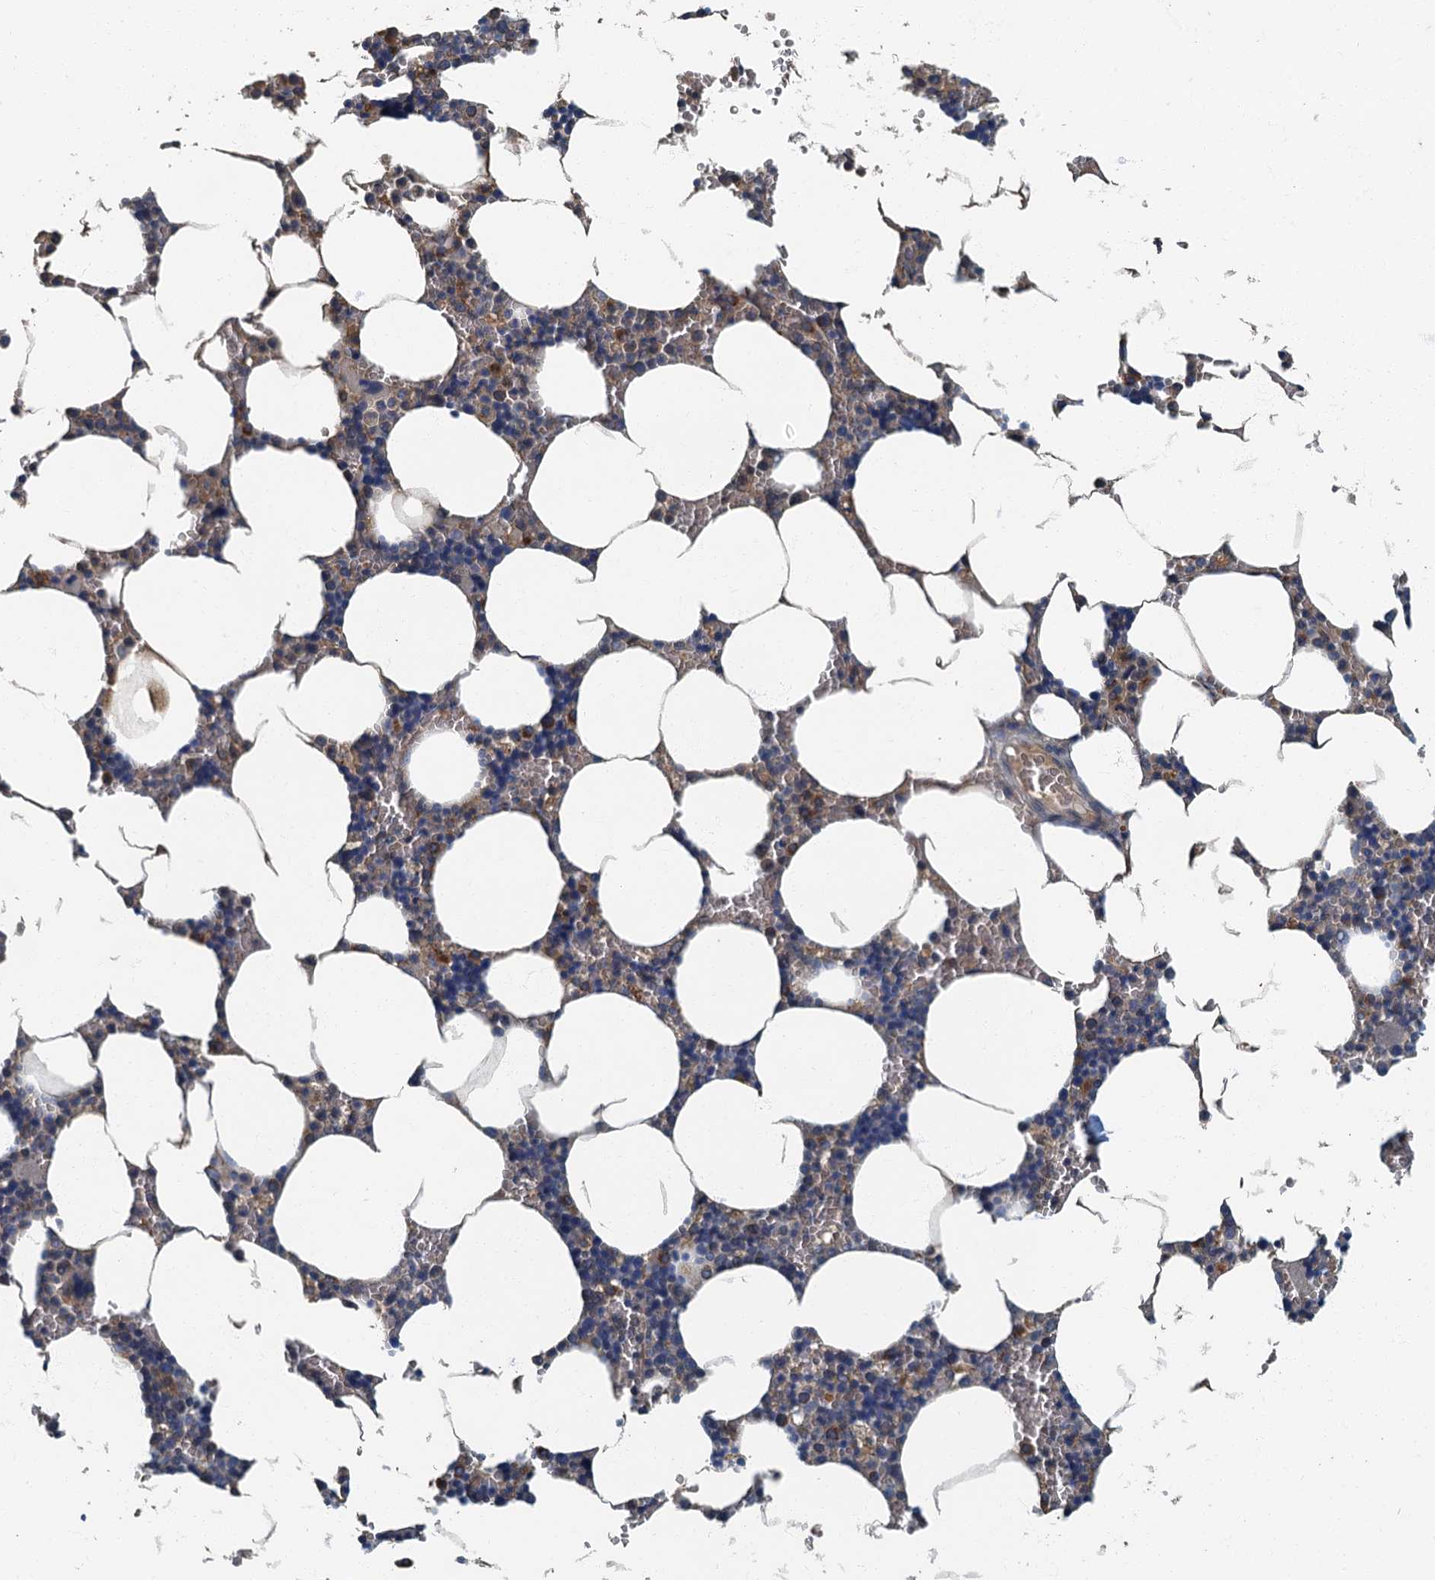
{"staining": {"intensity": "moderate", "quantity": "<25%", "location": "cytoplasmic/membranous"}, "tissue": "bone marrow", "cell_type": "Hematopoietic cells", "image_type": "normal", "snomed": [{"axis": "morphology", "description": "Normal tissue, NOS"}, {"axis": "topography", "description": "Bone marrow"}], "caption": "A photomicrograph showing moderate cytoplasmic/membranous expression in about <25% of hematopoietic cells in normal bone marrow, as visualized by brown immunohistochemical staining.", "gene": "DDX49", "patient": {"sex": "male", "age": 70}}